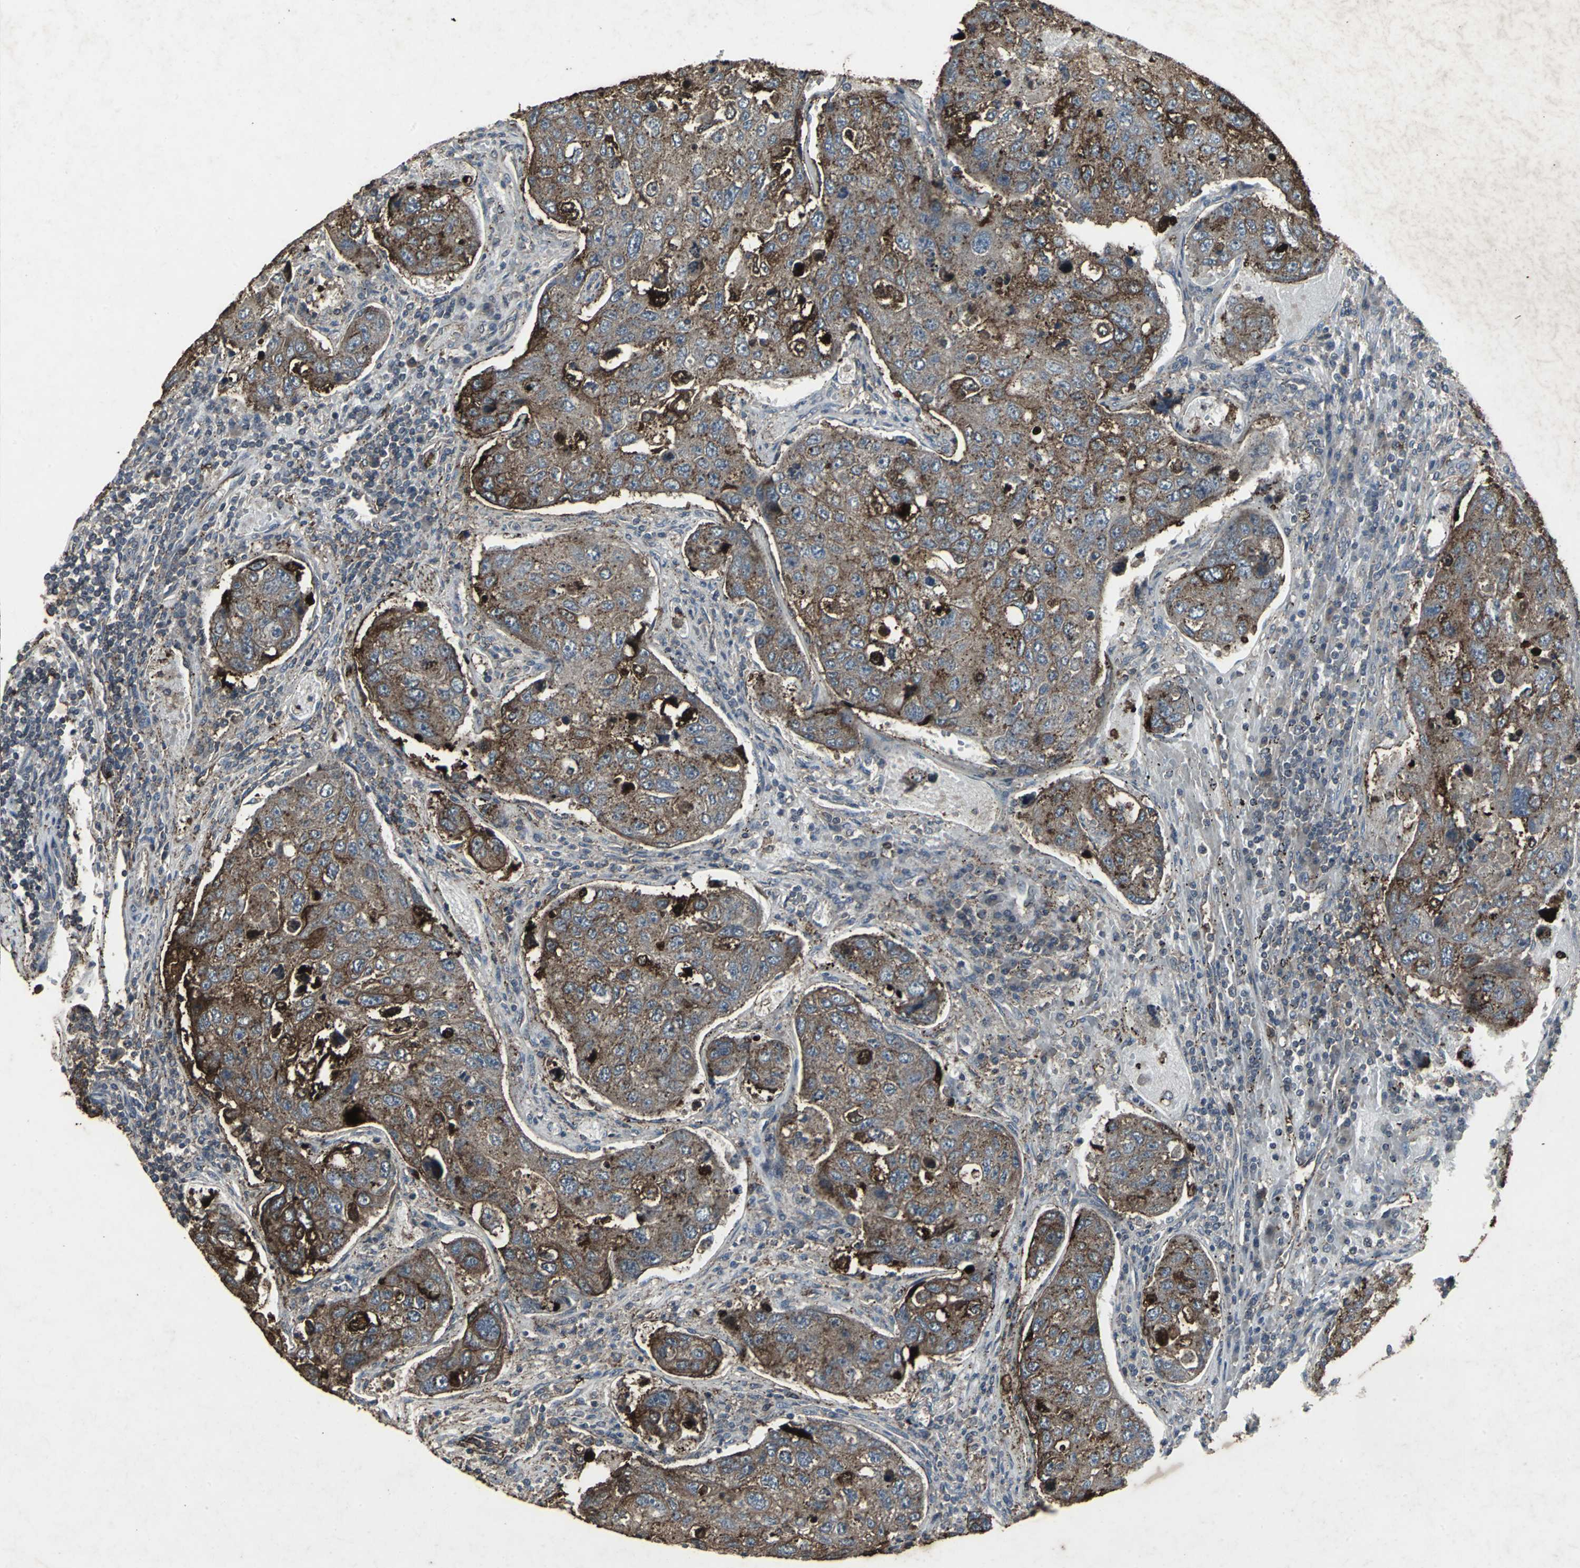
{"staining": {"intensity": "strong", "quantity": ">75%", "location": "cytoplasmic/membranous"}, "tissue": "urothelial cancer", "cell_type": "Tumor cells", "image_type": "cancer", "snomed": [{"axis": "morphology", "description": "Urothelial carcinoma, High grade"}, {"axis": "topography", "description": "Lymph node"}, {"axis": "topography", "description": "Urinary bladder"}], "caption": "Immunohistochemical staining of human urothelial carcinoma (high-grade) demonstrates high levels of strong cytoplasmic/membranous protein expression in approximately >75% of tumor cells. (DAB (3,3'-diaminobenzidine) IHC with brightfield microscopy, high magnification).", "gene": "CCR9", "patient": {"sex": "male", "age": 51}}